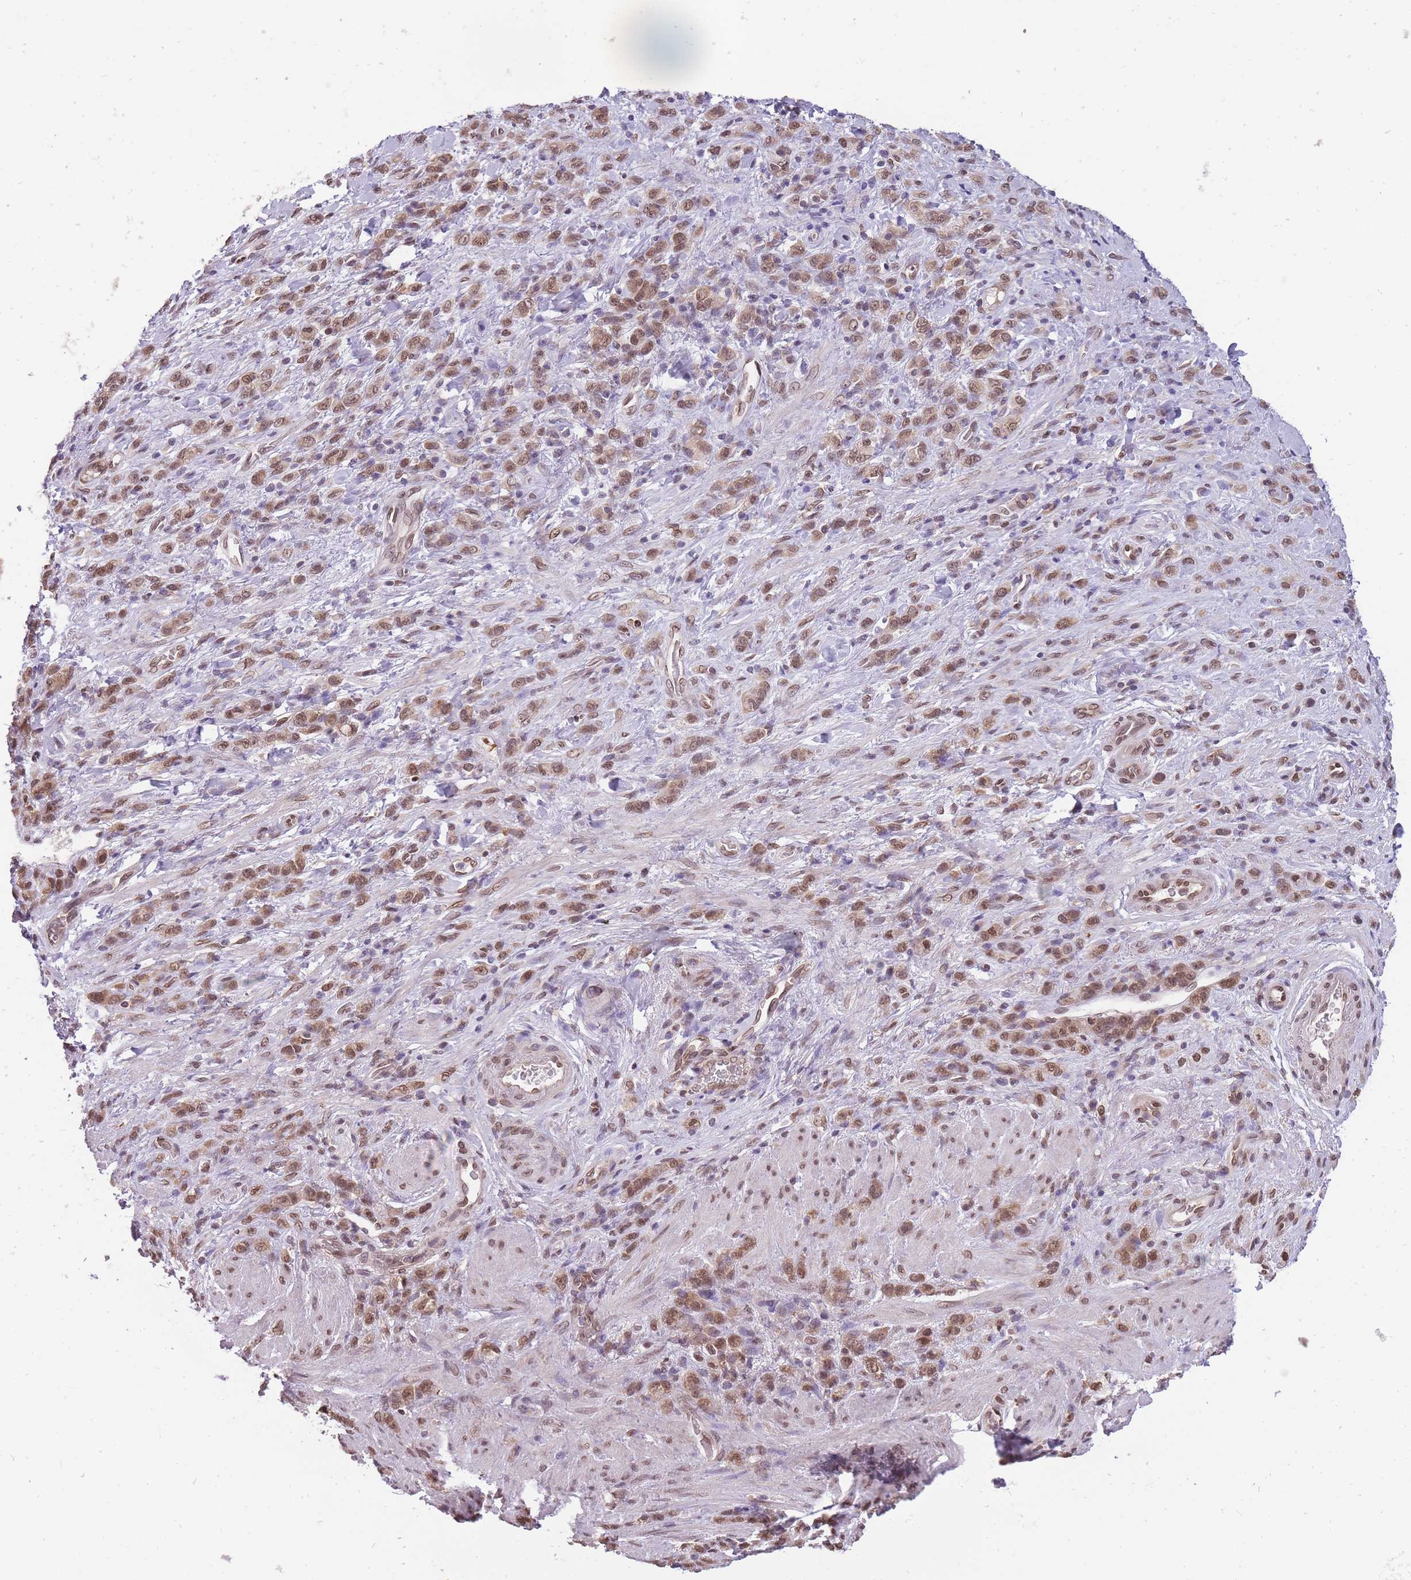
{"staining": {"intensity": "weak", "quantity": ">75%", "location": "cytoplasmic/membranous,nuclear"}, "tissue": "stomach cancer", "cell_type": "Tumor cells", "image_type": "cancer", "snomed": [{"axis": "morphology", "description": "Adenocarcinoma, NOS"}, {"axis": "topography", "description": "Stomach"}], "caption": "Immunohistochemical staining of human adenocarcinoma (stomach) reveals low levels of weak cytoplasmic/membranous and nuclear positivity in about >75% of tumor cells. (brown staining indicates protein expression, while blue staining denotes nuclei).", "gene": "CDIP1", "patient": {"sex": "male", "age": 77}}